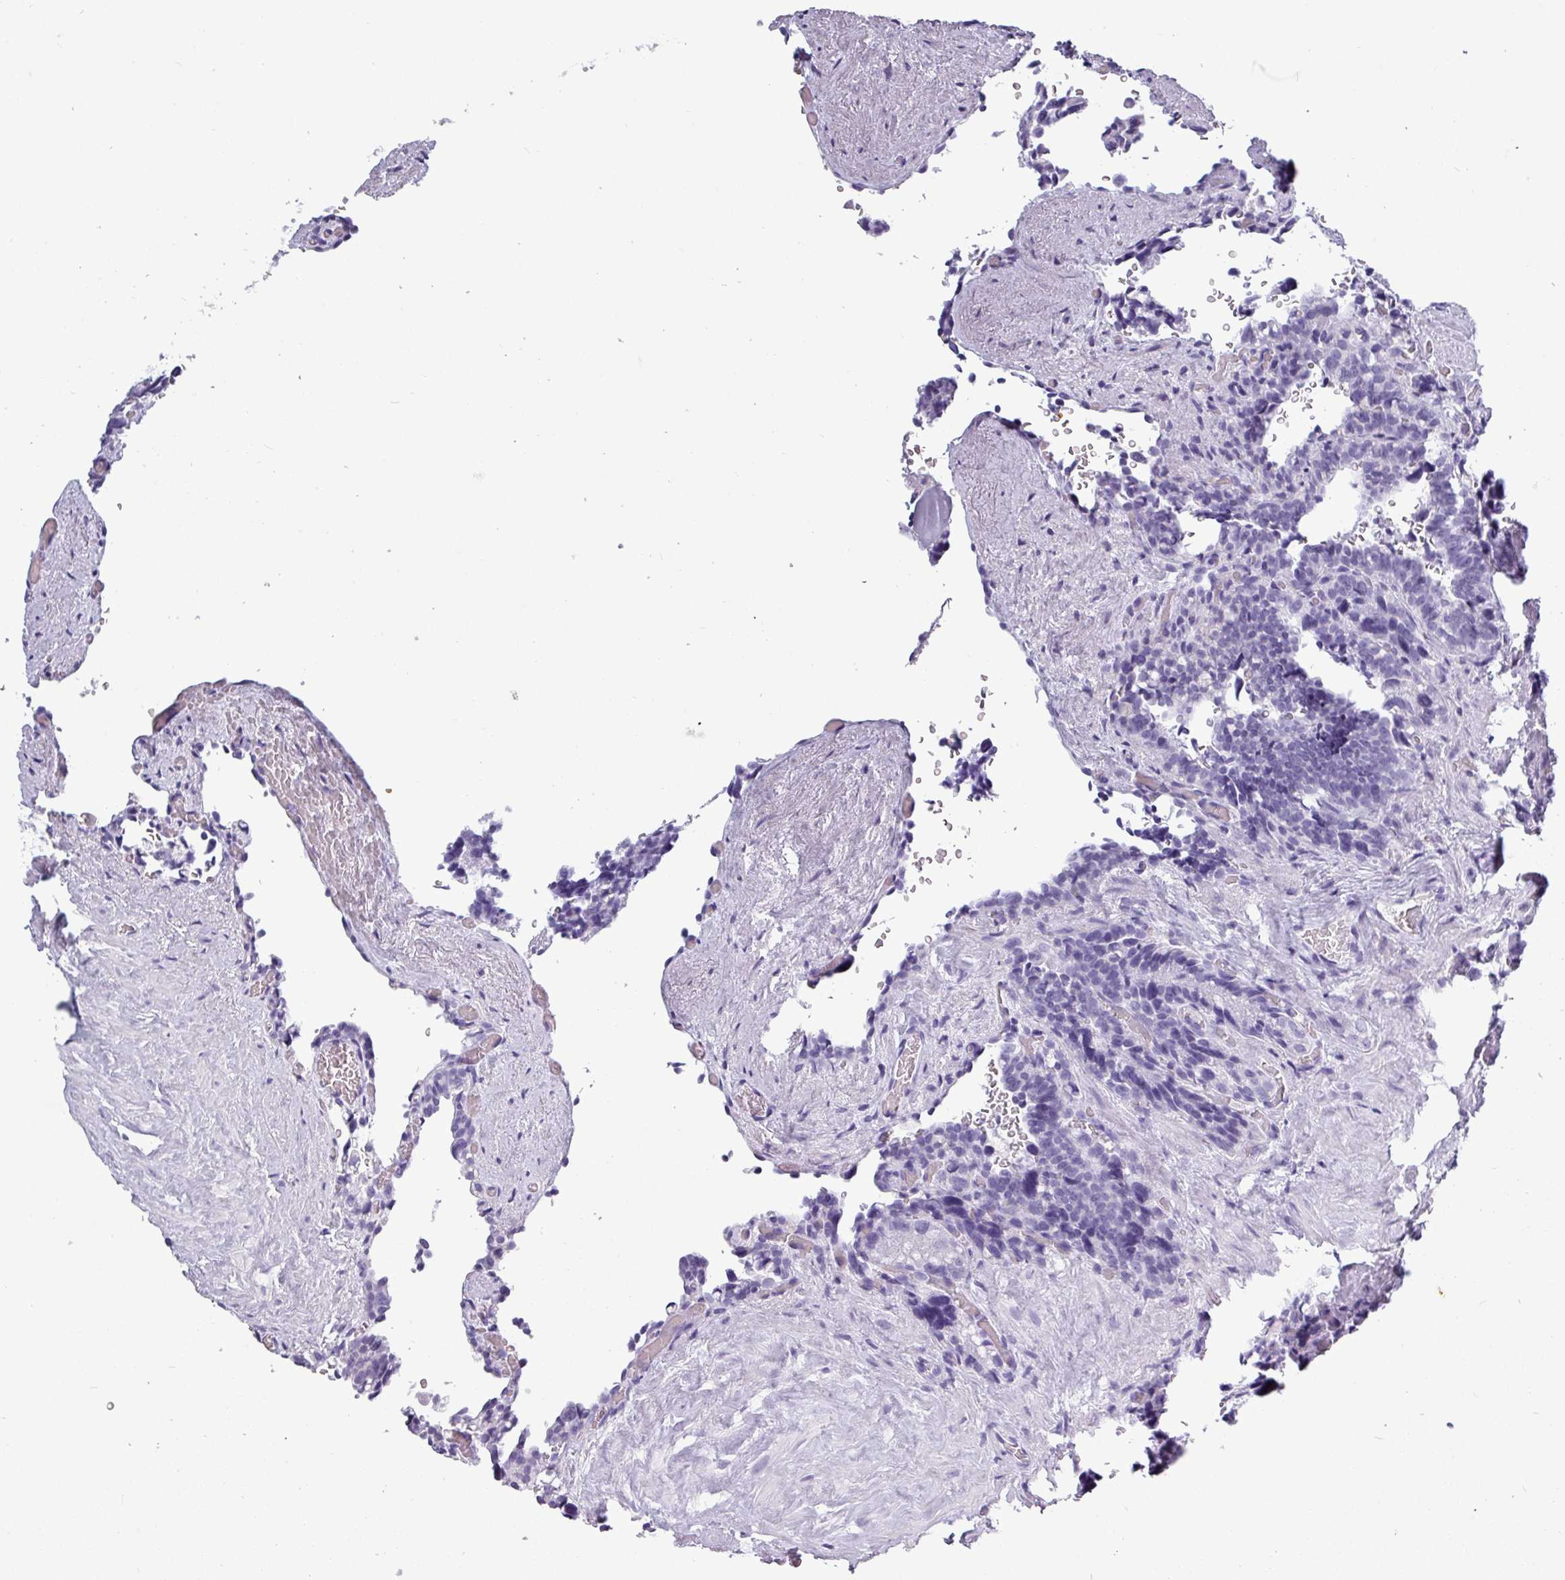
{"staining": {"intensity": "negative", "quantity": "none", "location": "none"}, "tissue": "seminal vesicle", "cell_type": "Glandular cells", "image_type": "normal", "snomed": [{"axis": "morphology", "description": "Normal tissue, NOS"}, {"axis": "topography", "description": "Seminal veicle"}], "caption": "DAB immunohistochemical staining of unremarkable seminal vesicle reveals no significant positivity in glandular cells.", "gene": "CRYBB2", "patient": {"sex": "male", "age": 68}}